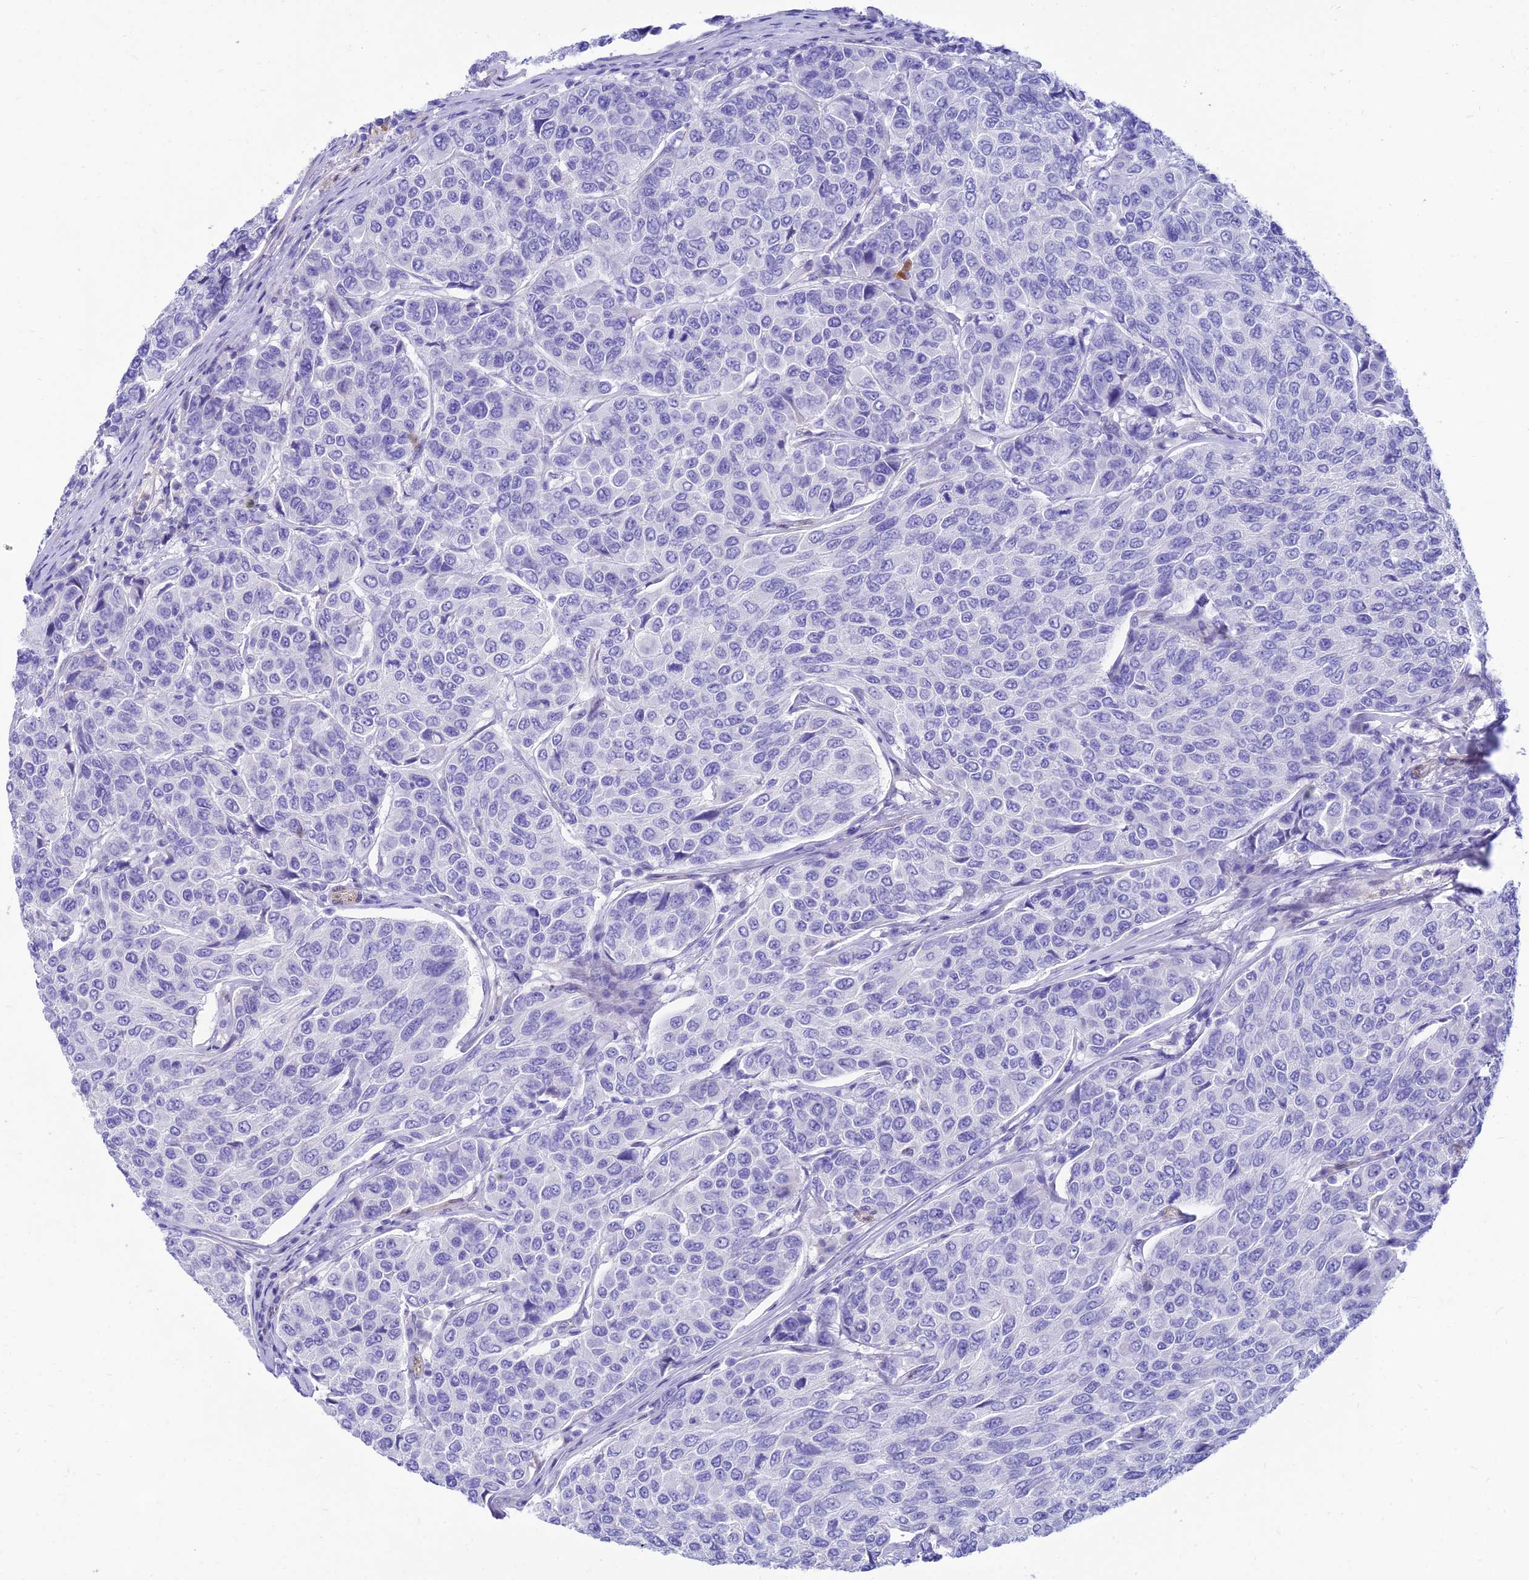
{"staining": {"intensity": "negative", "quantity": "none", "location": "none"}, "tissue": "breast cancer", "cell_type": "Tumor cells", "image_type": "cancer", "snomed": [{"axis": "morphology", "description": "Duct carcinoma"}, {"axis": "topography", "description": "Breast"}], "caption": "High magnification brightfield microscopy of breast invasive ductal carcinoma stained with DAB (3,3'-diaminobenzidine) (brown) and counterstained with hematoxylin (blue): tumor cells show no significant staining. (Immunohistochemistry (ihc), brightfield microscopy, high magnification).", "gene": "TAC3", "patient": {"sex": "female", "age": 55}}